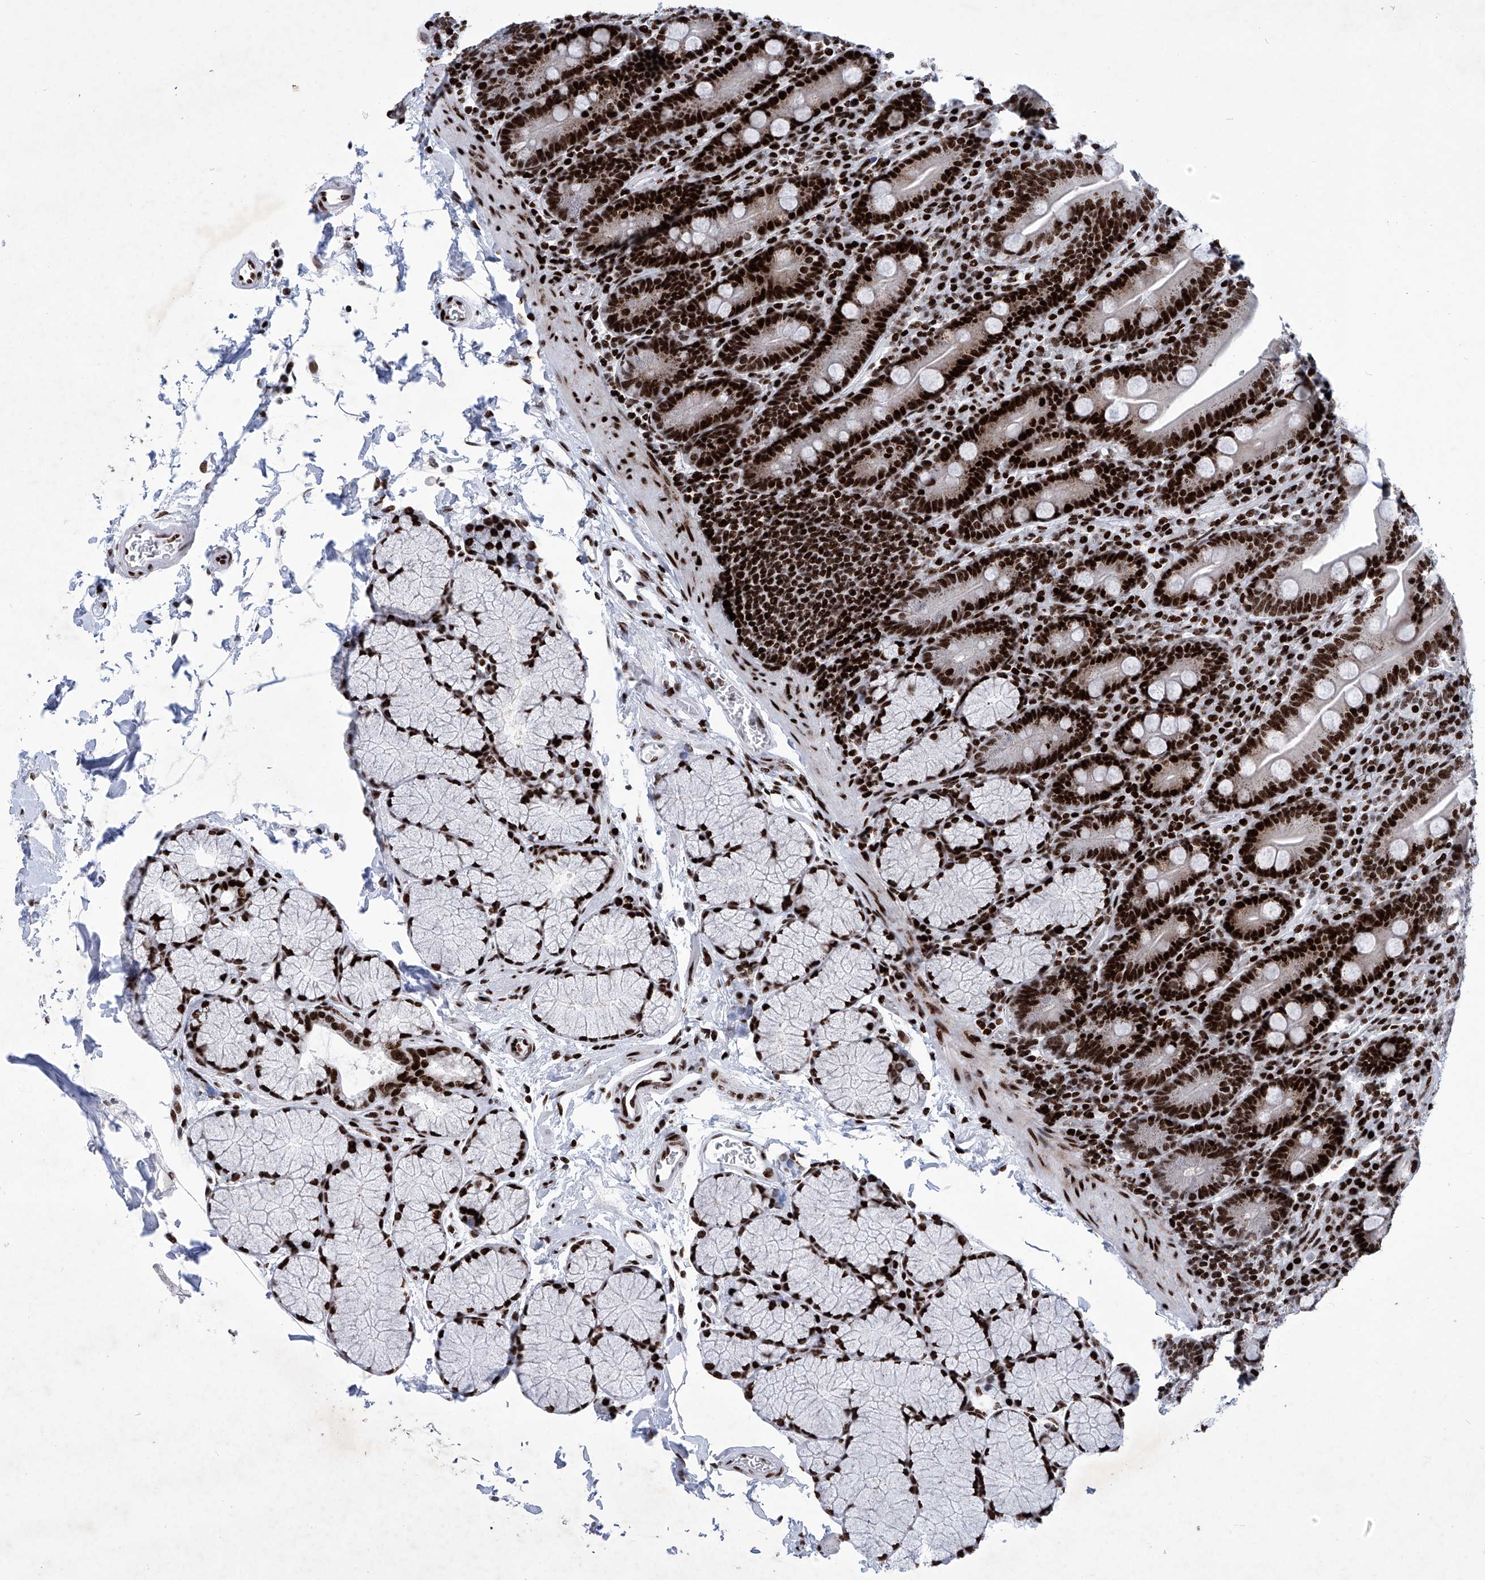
{"staining": {"intensity": "strong", "quantity": ">75%", "location": "nuclear"}, "tissue": "duodenum", "cell_type": "Glandular cells", "image_type": "normal", "snomed": [{"axis": "morphology", "description": "Normal tissue, NOS"}, {"axis": "topography", "description": "Duodenum"}], "caption": "Duodenum stained with a brown dye reveals strong nuclear positive positivity in approximately >75% of glandular cells.", "gene": "HEY2", "patient": {"sex": "male", "age": 35}}